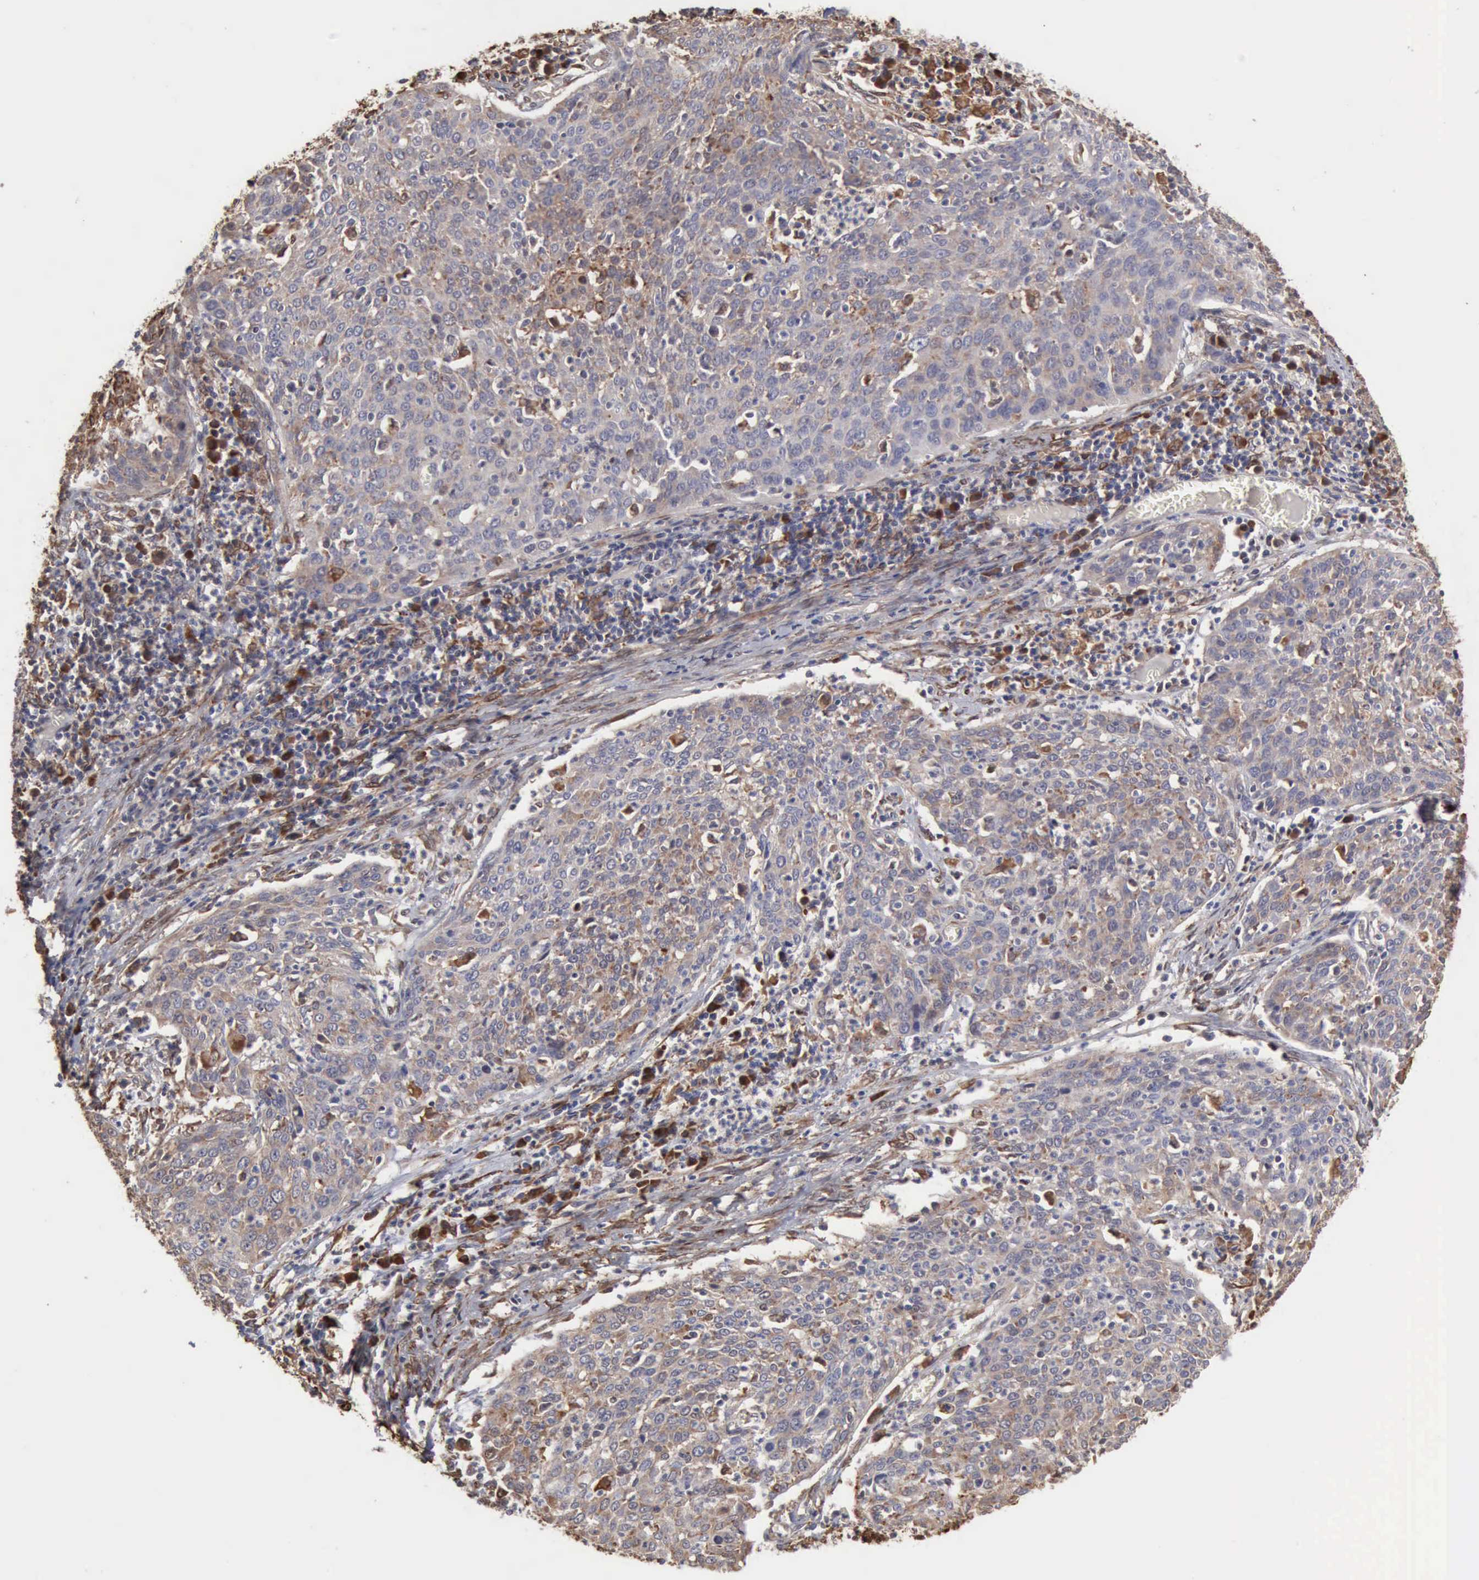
{"staining": {"intensity": "strong", "quantity": ">75%", "location": "cytoplasmic/membranous"}, "tissue": "cervical cancer", "cell_type": "Tumor cells", "image_type": "cancer", "snomed": [{"axis": "morphology", "description": "Squamous cell carcinoma, NOS"}, {"axis": "topography", "description": "Cervix"}], "caption": "Tumor cells exhibit high levels of strong cytoplasmic/membranous staining in about >75% of cells in cervical squamous cell carcinoma.", "gene": "APOL2", "patient": {"sex": "female", "age": 38}}